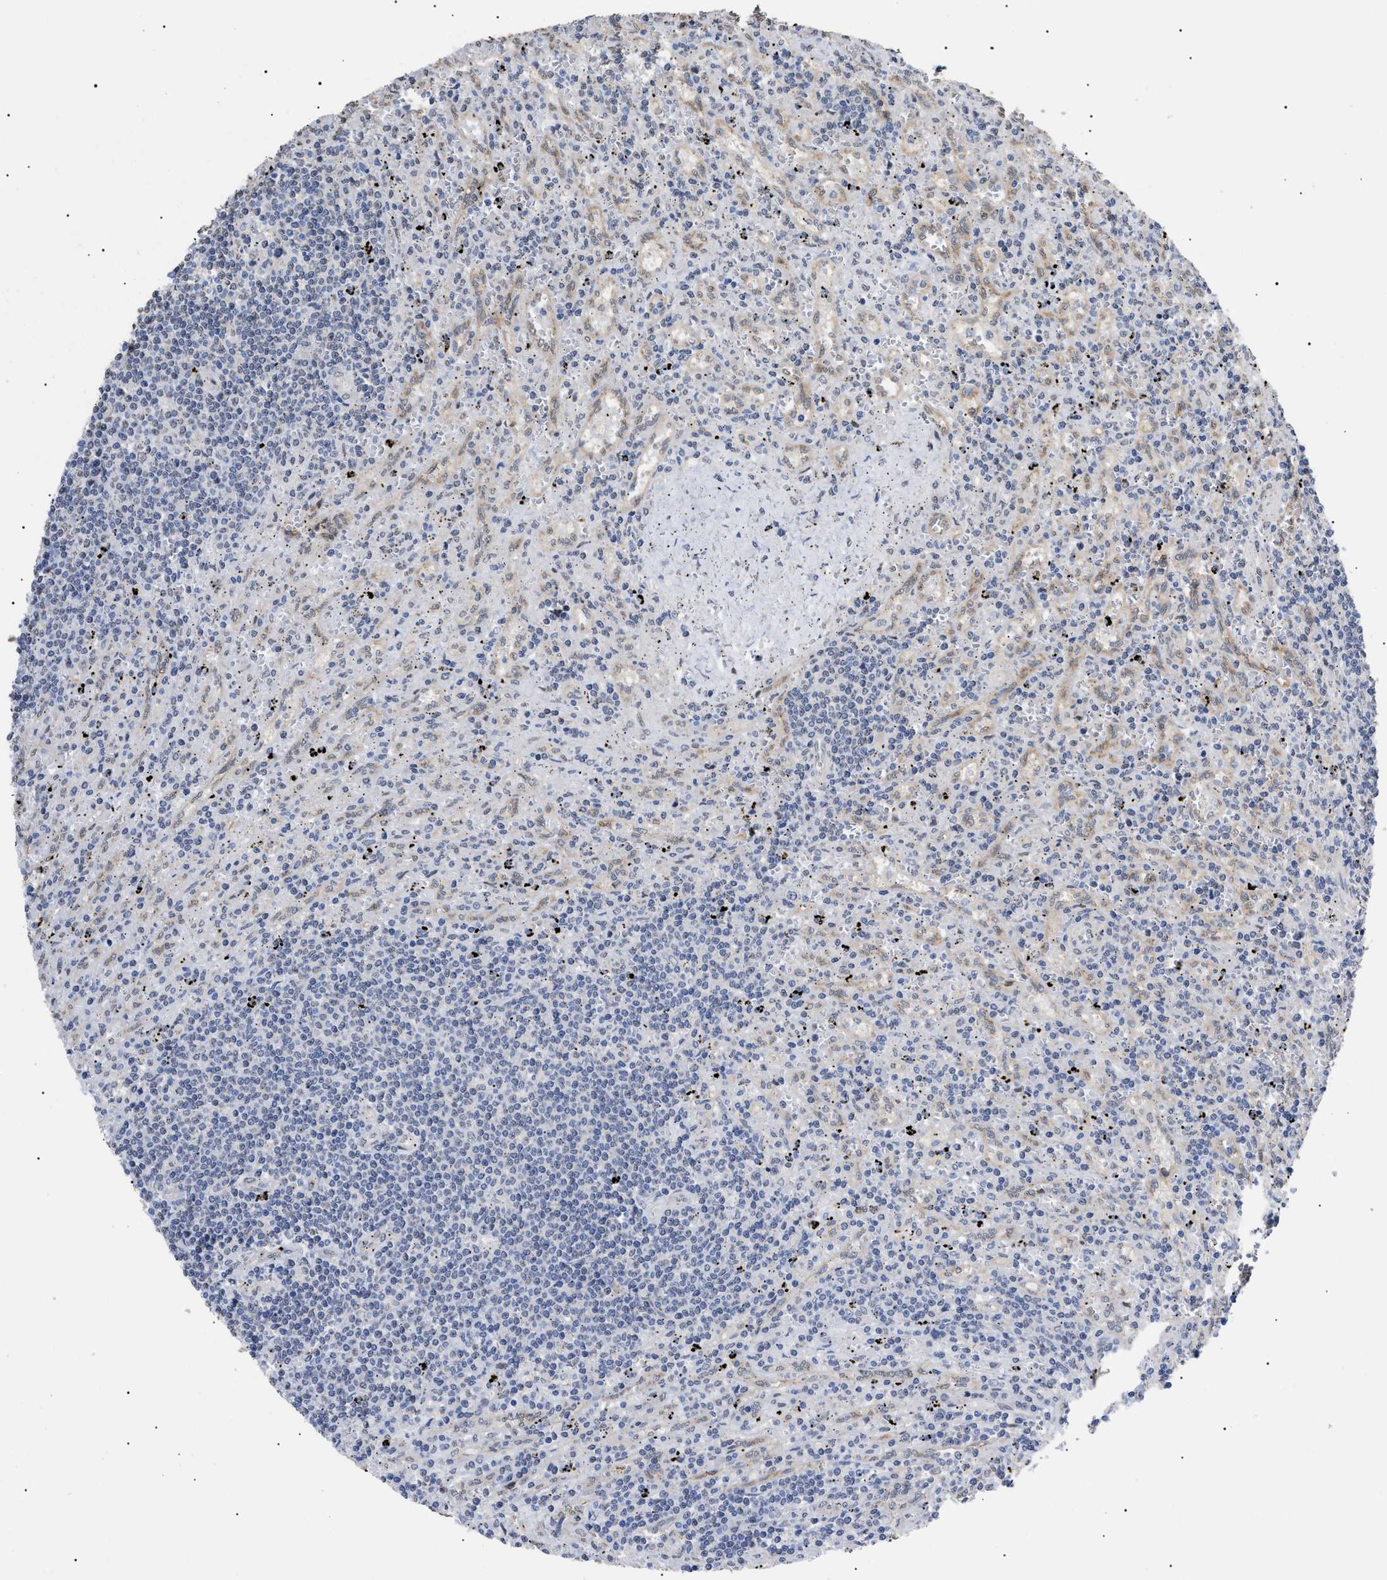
{"staining": {"intensity": "negative", "quantity": "none", "location": "none"}, "tissue": "lymphoma", "cell_type": "Tumor cells", "image_type": "cancer", "snomed": [{"axis": "morphology", "description": "Malignant lymphoma, non-Hodgkin's type, Low grade"}, {"axis": "topography", "description": "Spleen"}], "caption": "Image shows no protein positivity in tumor cells of low-grade malignant lymphoma, non-Hodgkin's type tissue.", "gene": "SFXN5", "patient": {"sex": "male", "age": 76}}